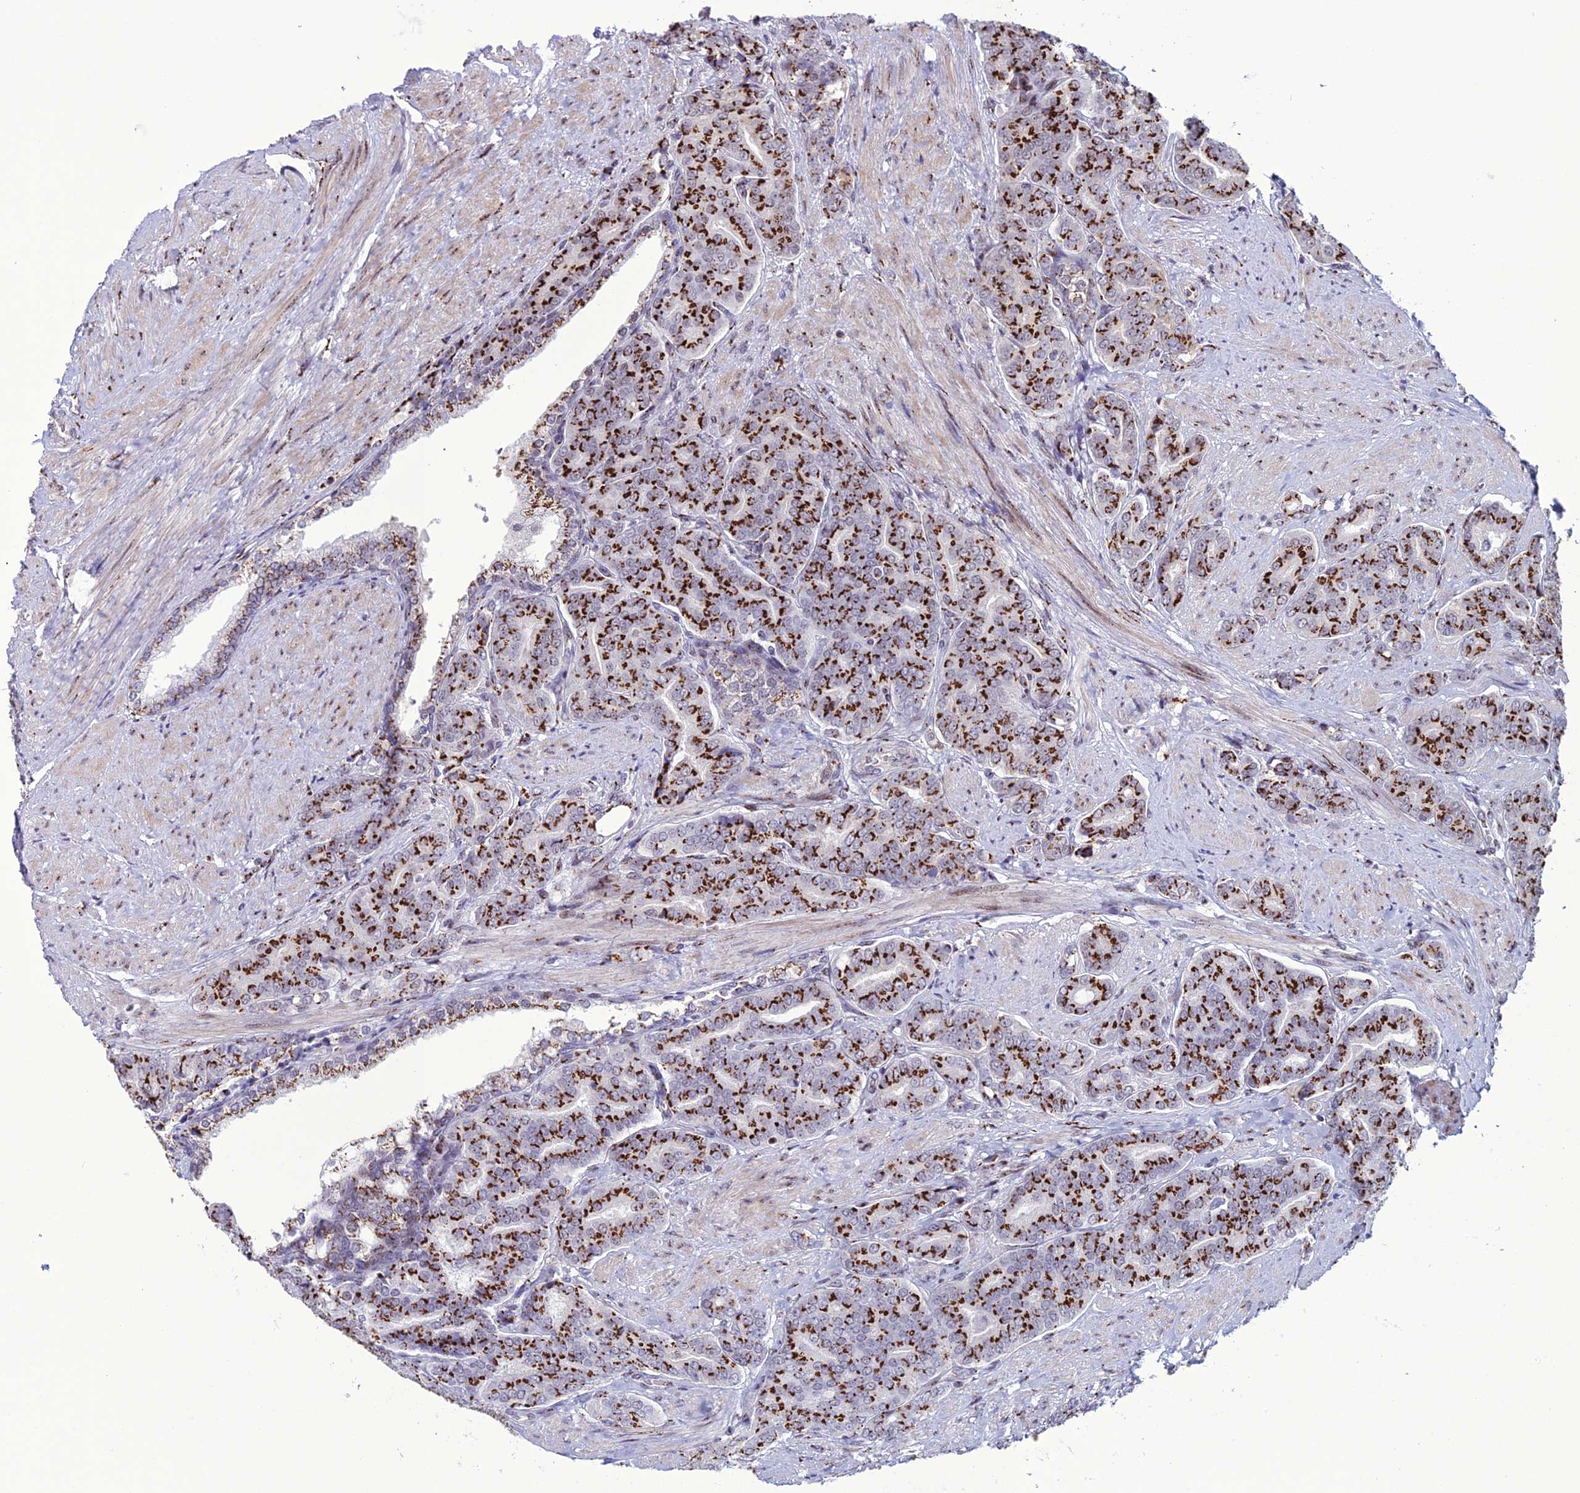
{"staining": {"intensity": "strong", "quantity": ">75%", "location": "cytoplasmic/membranous"}, "tissue": "prostate cancer", "cell_type": "Tumor cells", "image_type": "cancer", "snomed": [{"axis": "morphology", "description": "Adenocarcinoma, High grade"}, {"axis": "topography", "description": "Prostate"}], "caption": "Protein staining exhibits strong cytoplasmic/membranous positivity in about >75% of tumor cells in prostate cancer (high-grade adenocarcinoma).", "gene": "PLEKHA4", "patient": {"sex": "male", "age": 67}}